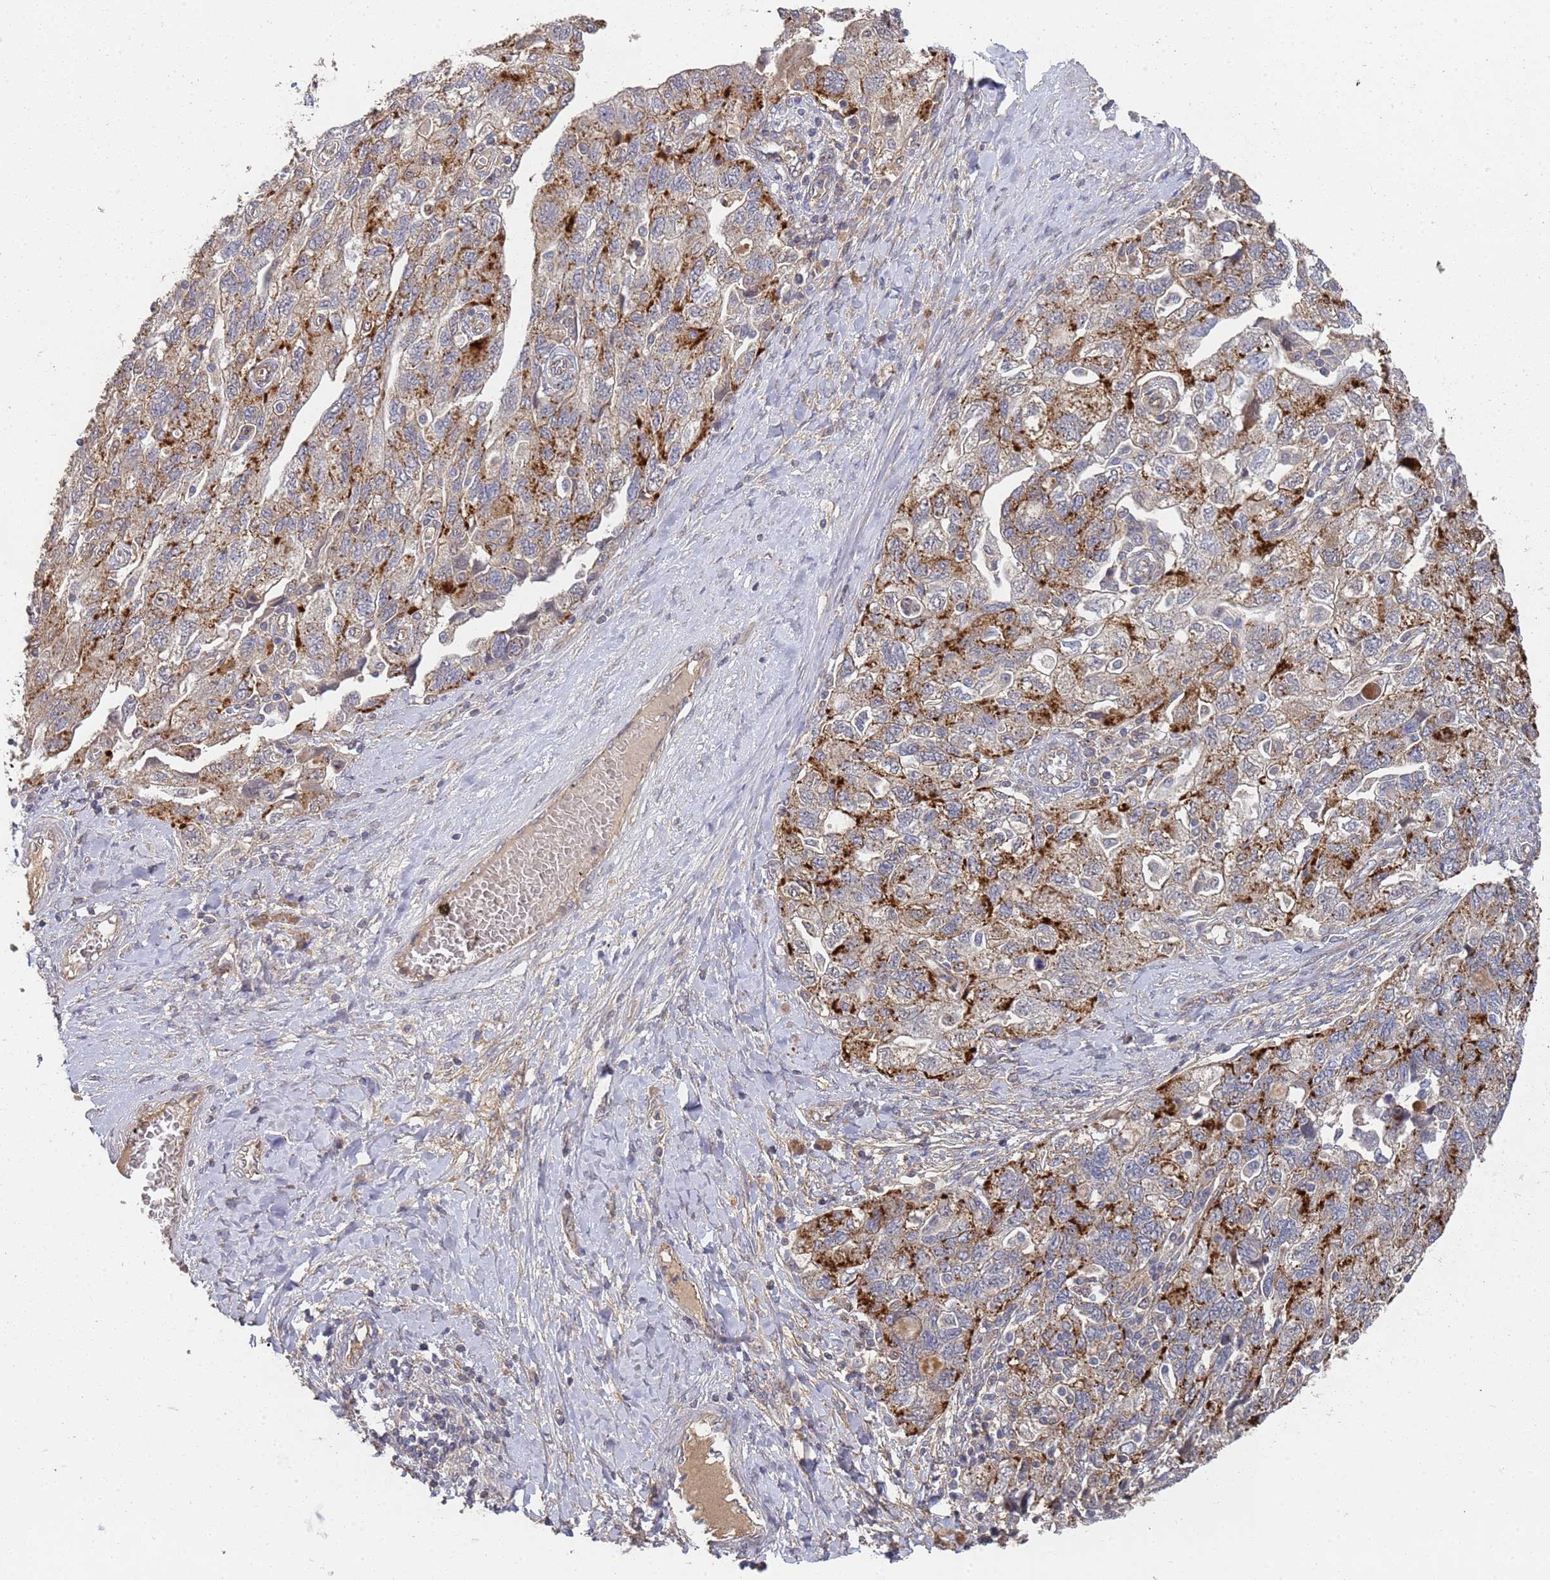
{"staining": {"intensity": "strong", "quantity": "<25%", "location": "cytoplasmic/membranous"}, "tissue": "ovarian cancer", "cell_type": "Tumor cells", "image_type": "cancer", "snomed": [{"axis": "morphology", "description": "Carcinoma, NOS"}, {"axis": "morphology", "description": "Cystadenocarcinoma, serous, NOS"}, {"axis": "topography", "description": "Ovary"}], "caption": "Ovarian cancer stained with a brown dye demonstrates strong cytoplasmic/membranous positive positivity in about <25% of tumor cells.", "gene": "ABCB6", "patient": {"sex": "female", "age": 69}}